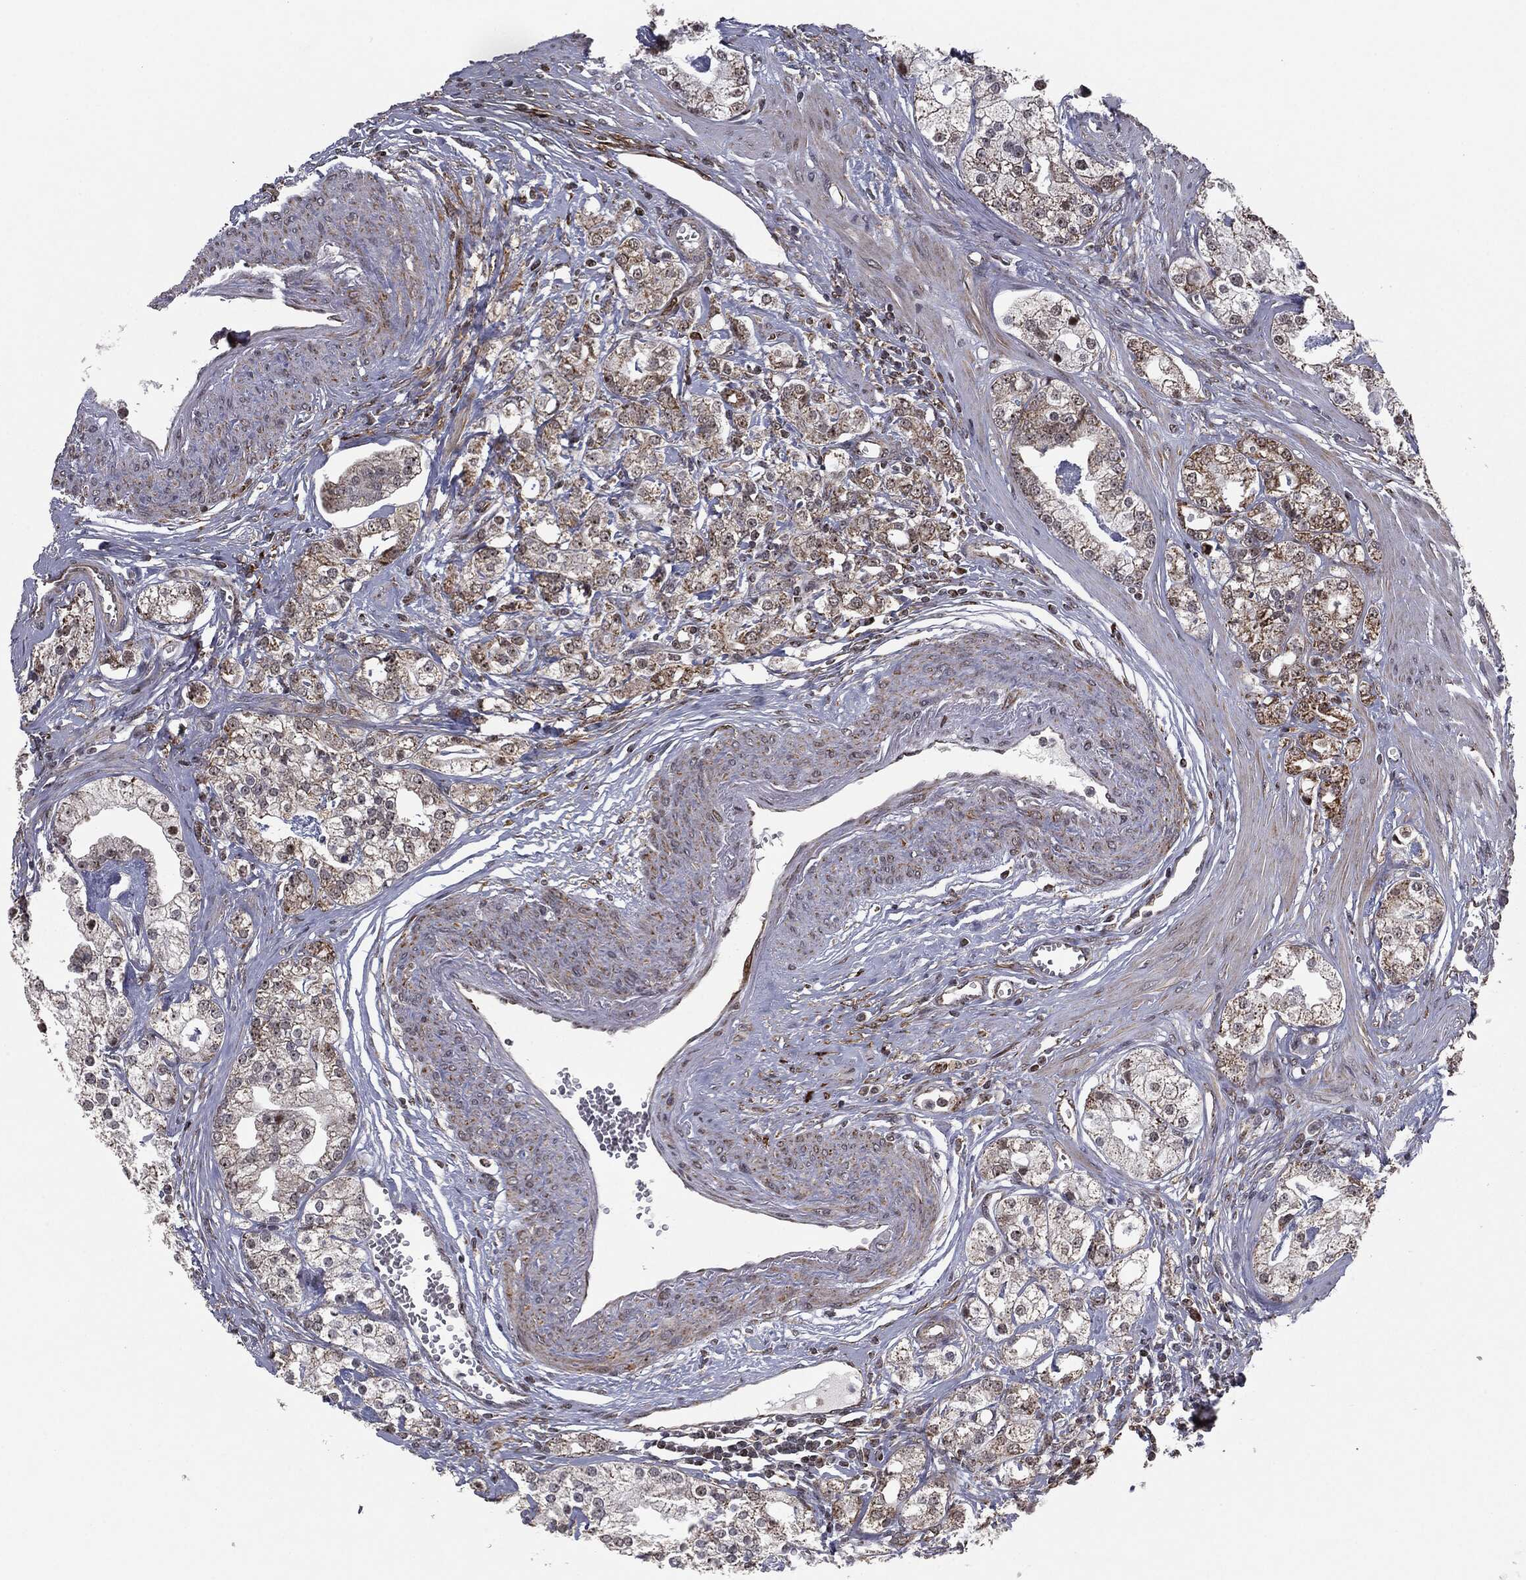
{"staining": {"intensity": "weak", "quantity": "25%-75%", "location": "cytoplasmic/membranous"}, "tissue": "prostate cancer", "cell_type": "Tumor cells", "image_type": "cancer", "snomed": [{"axis": "morphology", "description": "Adenocarcinoma, NOS"}, {"axis": "topography", "description": "Prostate and seminal vesicle, NOS"}, {"axis": "topography", "description": "Prostate"}], "caption": "Immunohistochemistry staining of prostate cancer, which exhibits low levels of weak cytoplasmic/membranous positivity in about 25%-75% of tumor cells indicating weak cytoplasmic/membranous protein staining. The staining was performed using DAB (3,3'-diaminobenzidine) (brown) for protein detection and nuclei were counterstained in hematoxylin (blue).", "gene": "CHCHD2", "patient": {"sex": "male", "age": 62}}